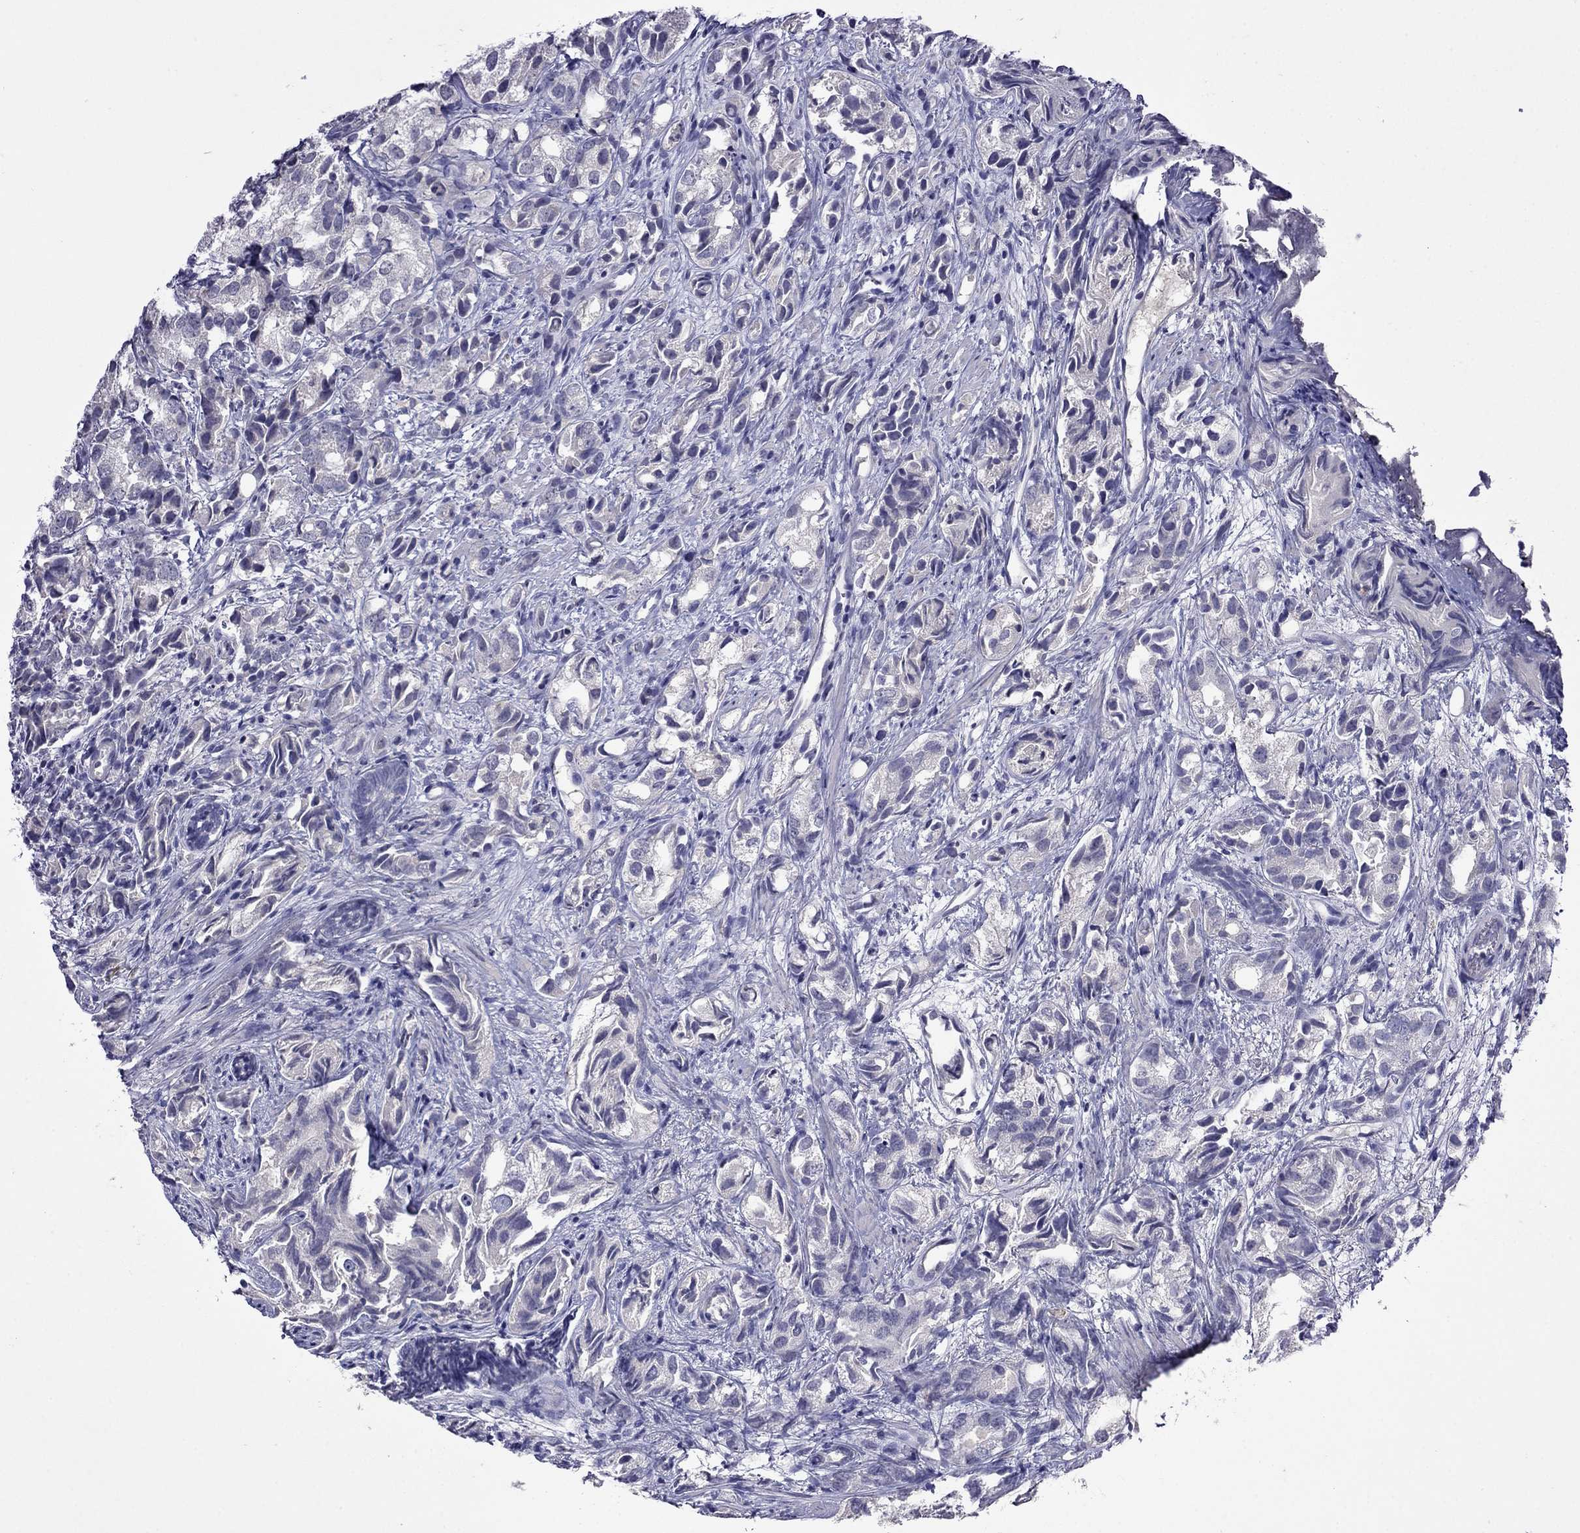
{"staining": {"intensity": "negative", "quantity": "none", "location": "none"}, "tissue": "prostate cancer", "cell_type": "Tumor cells", "image_type": "cancer", "snomed": [{"axis": "morphology", "description": "Adenocarcinoma, High grade"}, {"axis": "topography", "description": "Prostate"}], "caption": "Tumor cells show no significant expression in prostate cancer.", "gene": "STAR", "patient": {"sex": "male", "age": 82}}